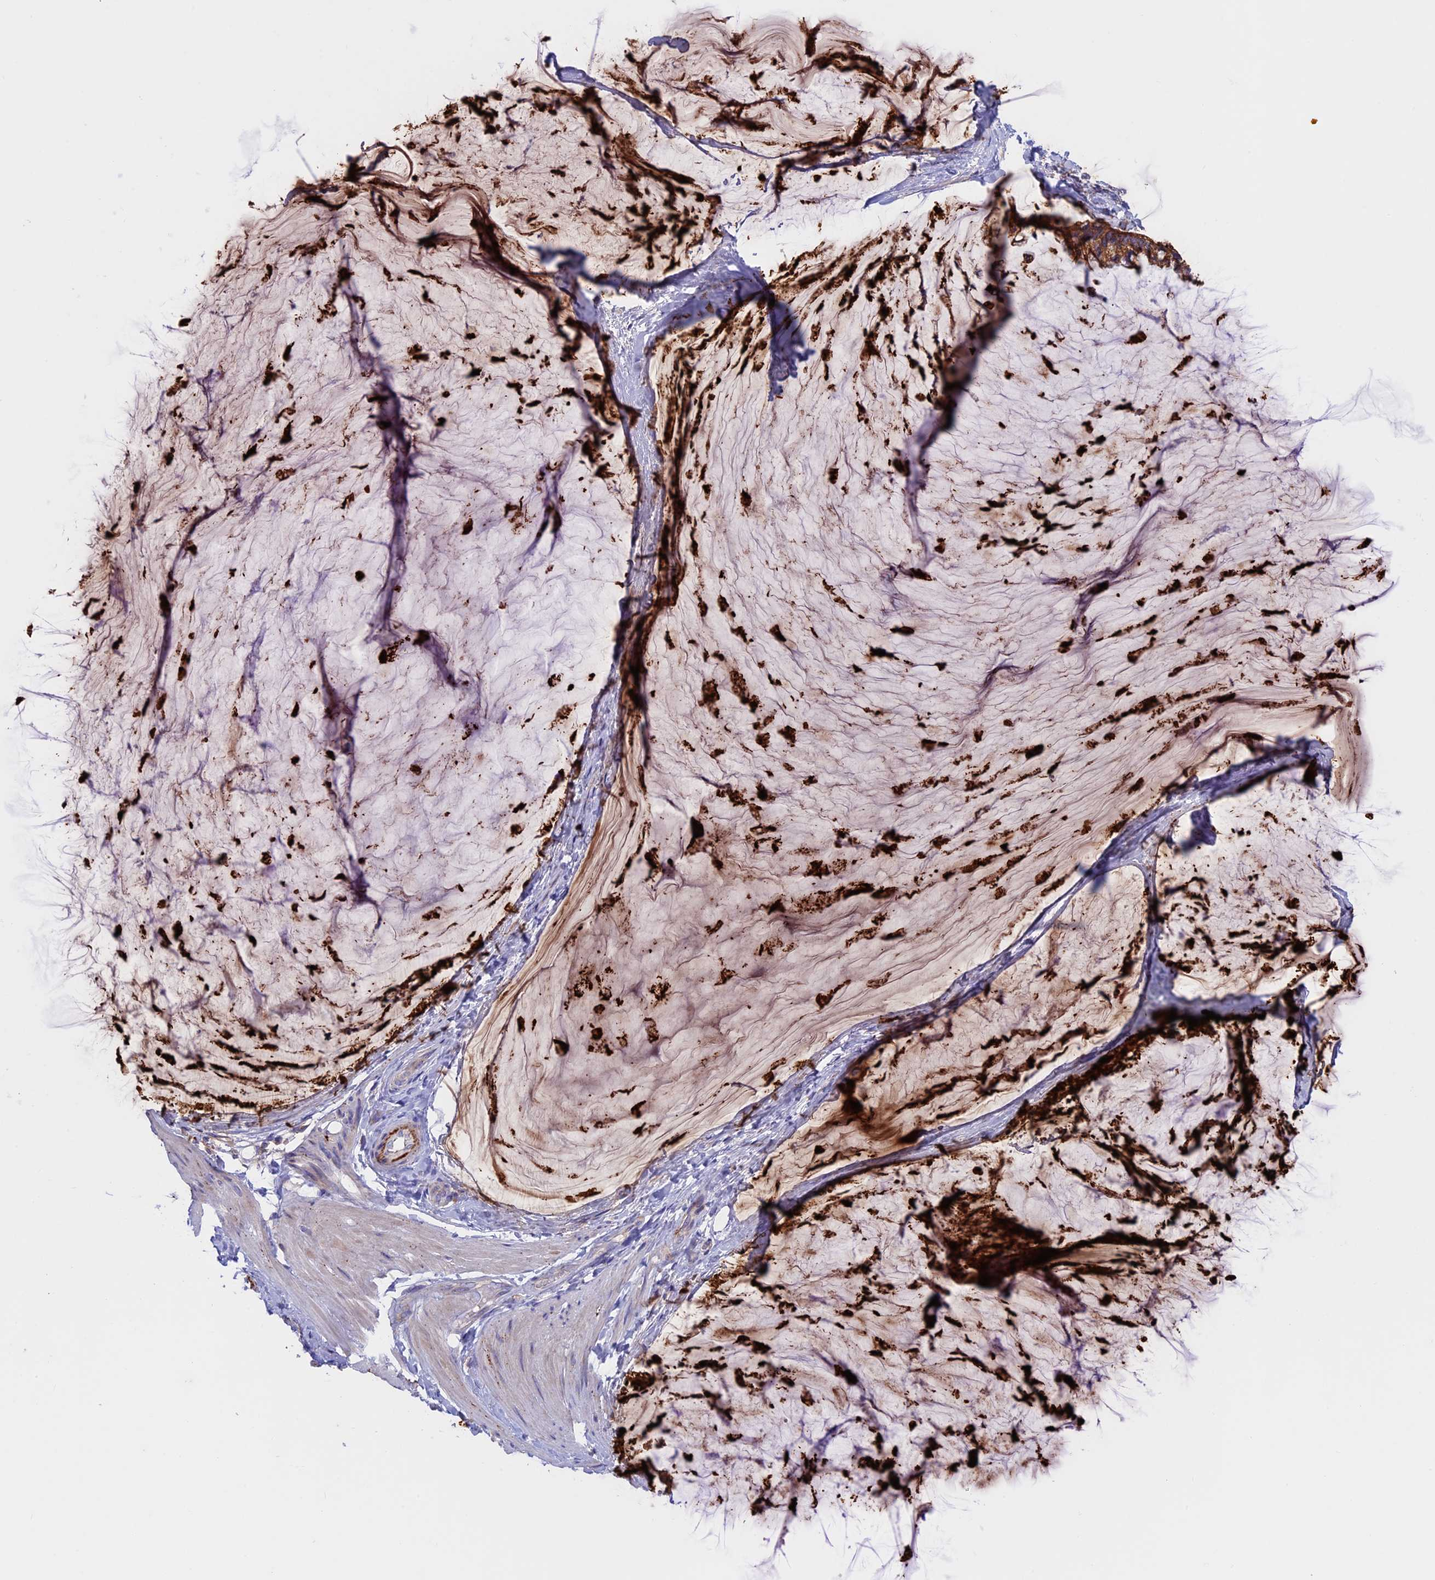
{"staining": {"intensity": "moderate", "quantity": ">75%", "location": "cytoplasmic/membranous"}, "tissue": "ovarian cancer", "cell_type": "Tumor cells", "image_type": "cancer", "snomed": [{"axis": "morphology", "description": "Cystadenocarcinoma, mucinous, NOS"}, {"axis": "topography", "description": "Ovary"}], "caption": "Protein staining by immunohistochemistry displays moderate cytoplasmic/membranous positivity in about >75% of tumor cells in mucinous cystadenocarcinoma (ovarian).", "gene": "PTPN9", "patient": {"sex": "female", "age": 39}}